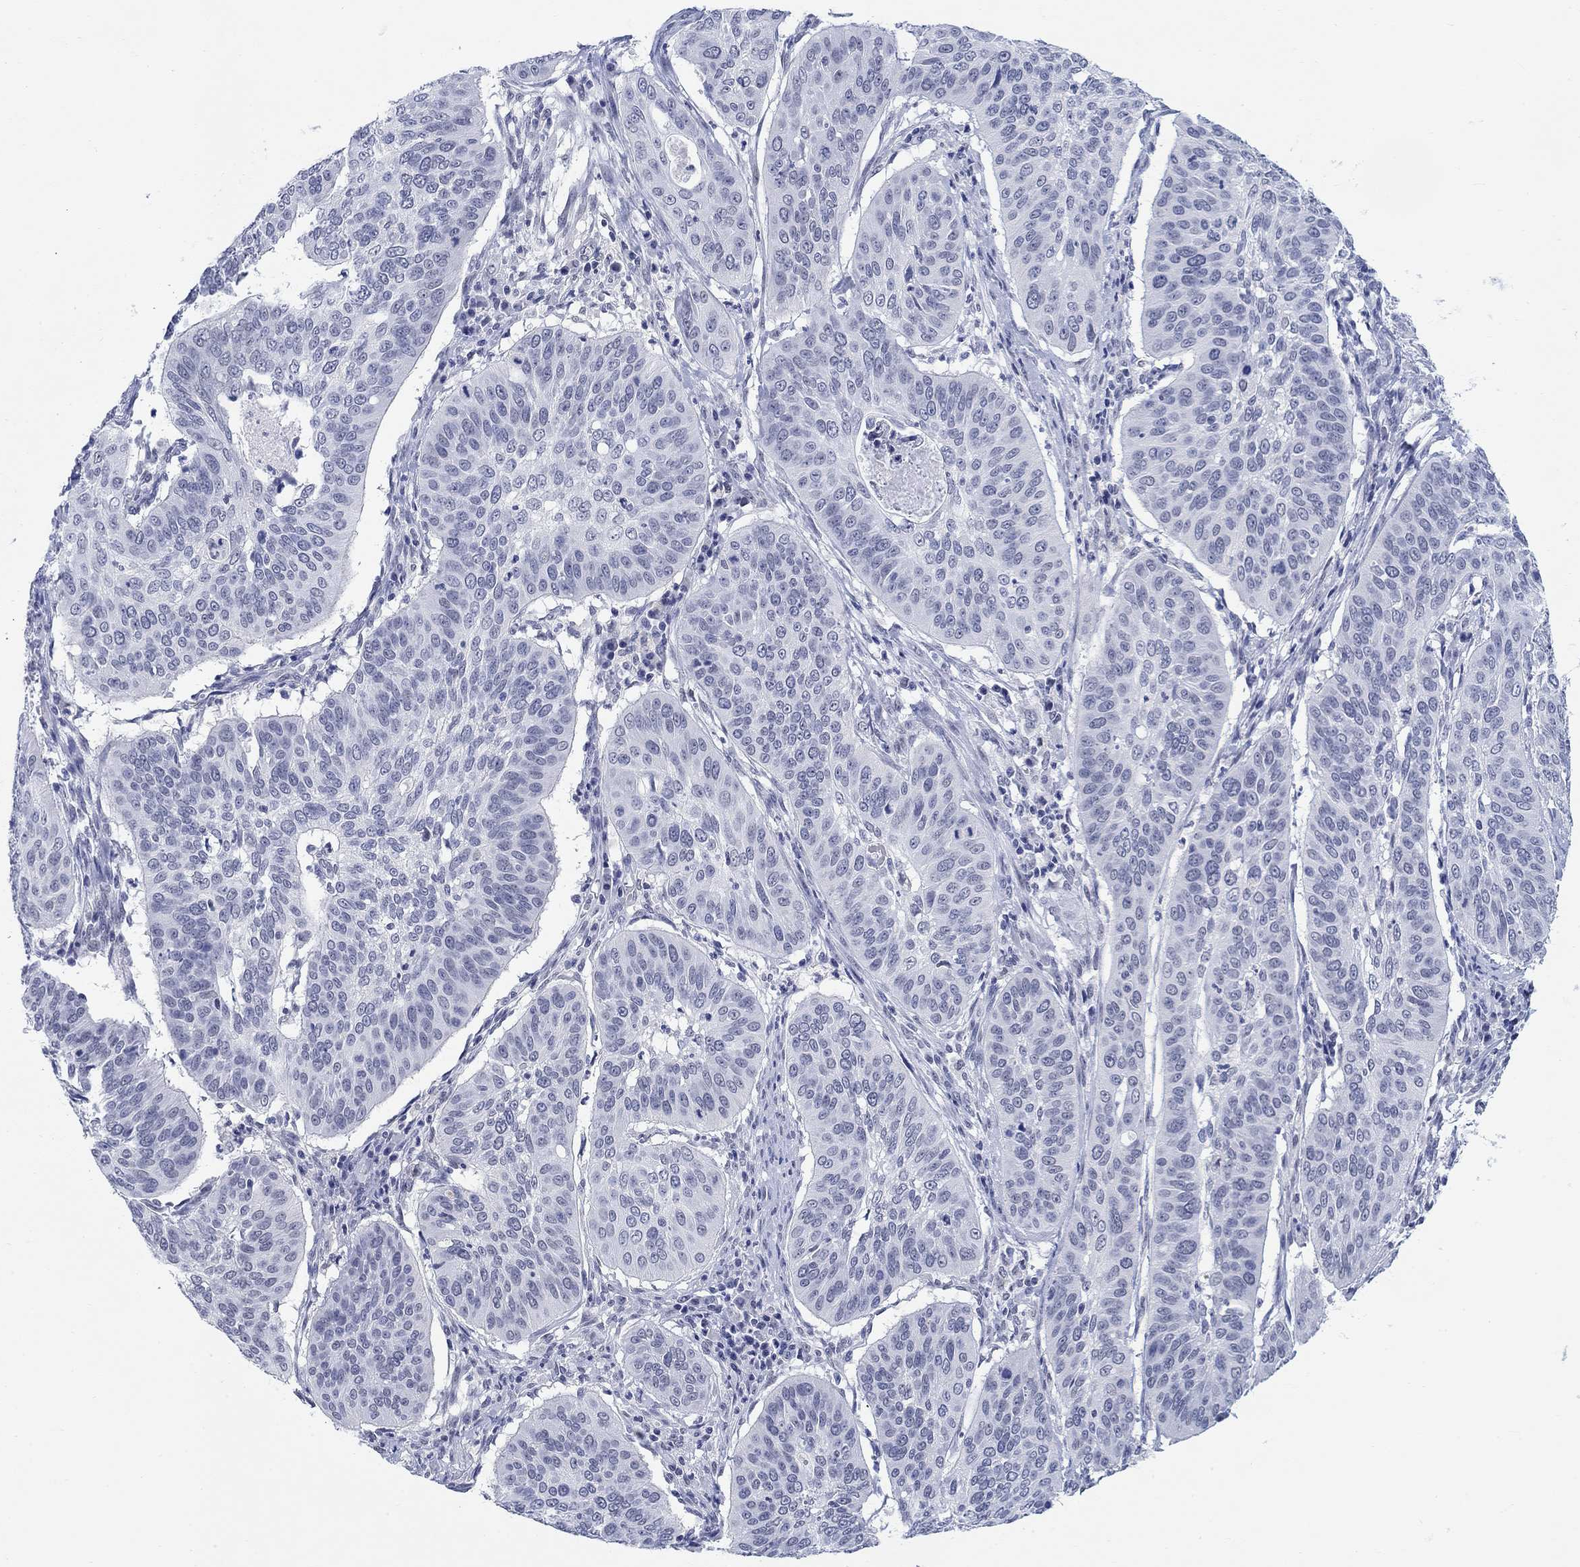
{"staining": {"intensity": "negative", "quantity": "none", "location": "none"}, "tissue": "cervical cancer", "cell_type": "Tumor cells", "image_type": "cancer", "snomed": [{"axis": "morphology", "description": "Normal tissue, NOS"}, {"axis": "morphology", "description": "Squamous cell carcinoma, NOS"}, {"axis": "topography", "description": "Cervix"}], "caption": "The immunohistochemistry (IHC) micrograph has no significant staining in tumor cells of cervical cancer (squamous cell carcinoma) tissue.", "gene": "ANKS1B", "patient": {"sex": "female", "age": 39}}